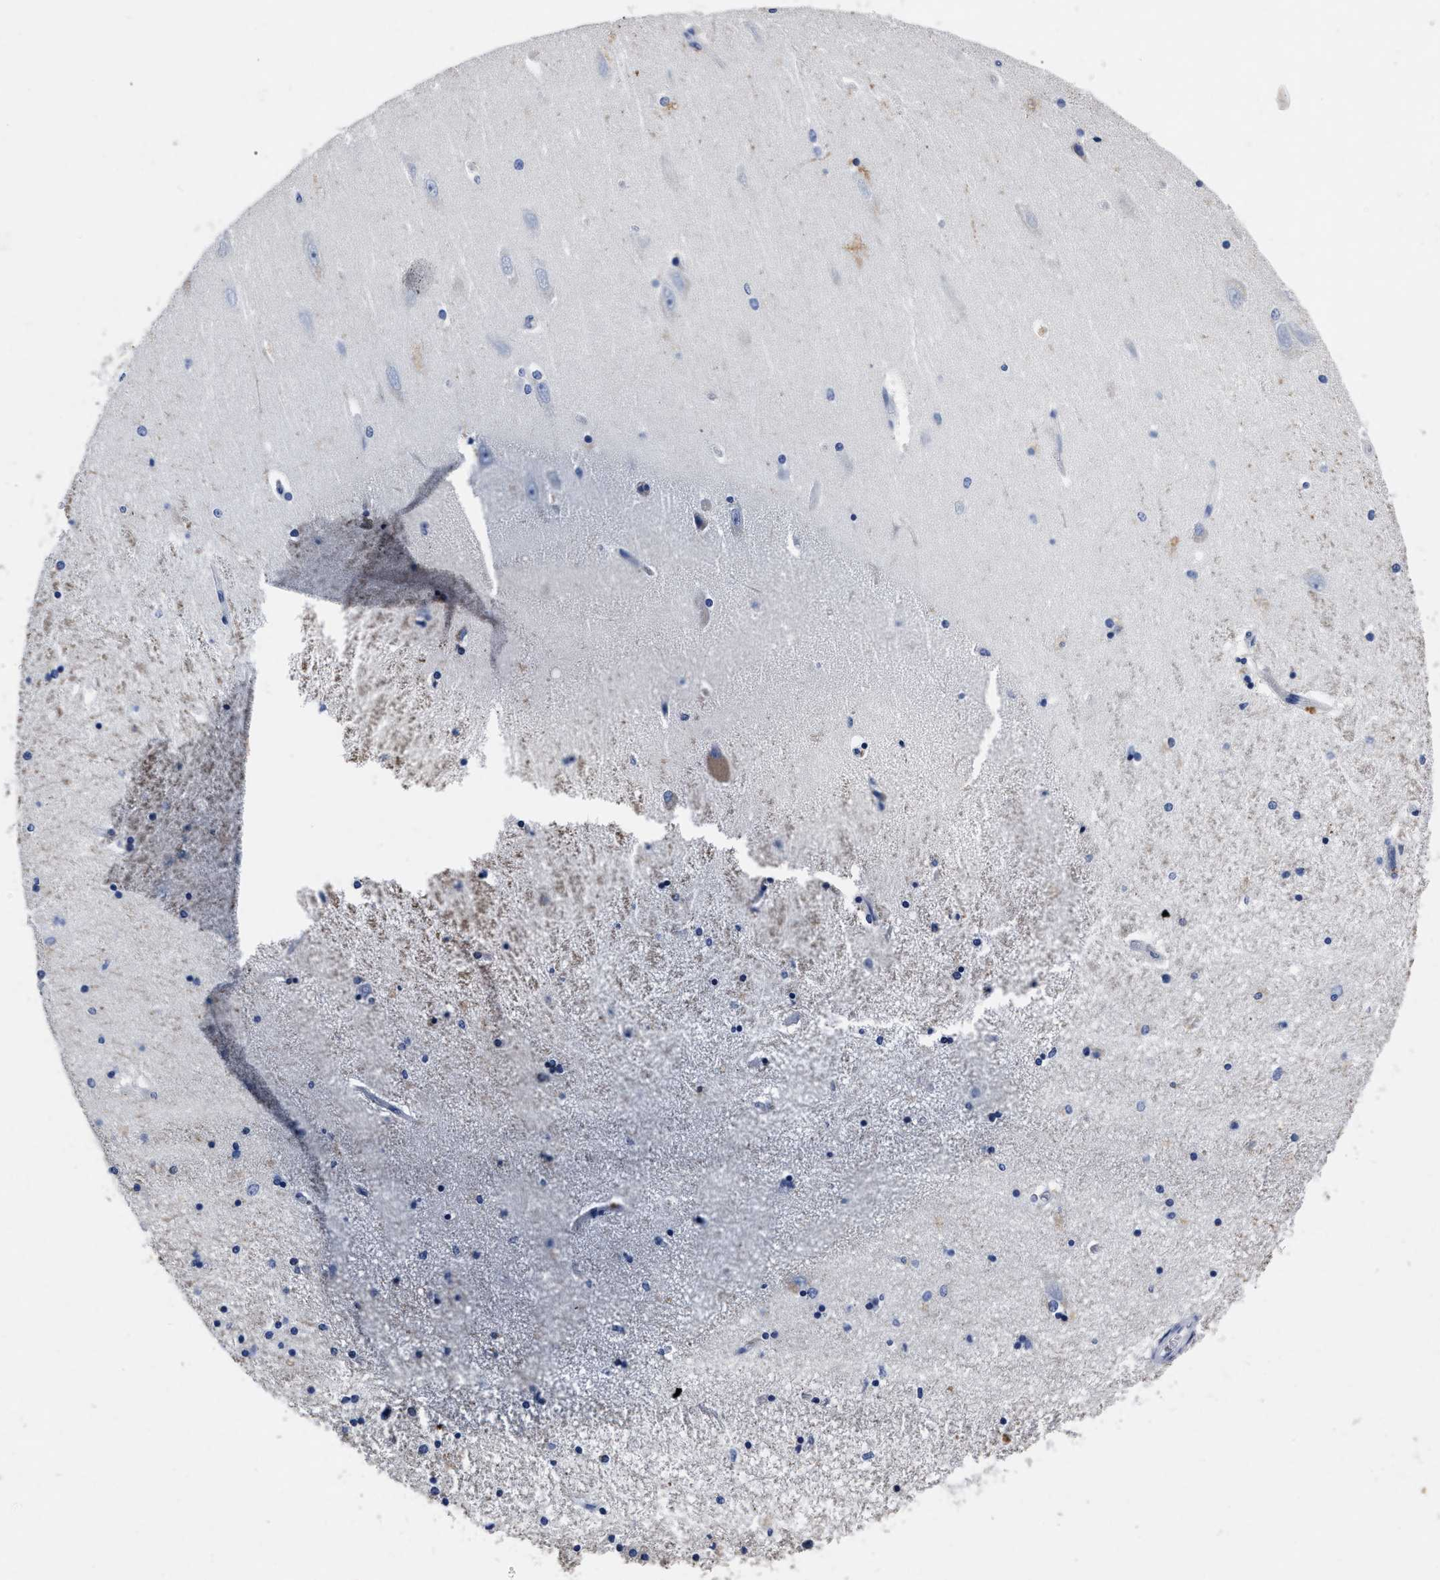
{"staining": {"intensity": "negative", "quantity": "none", "location": "none"}, "tissue": "hippocampus", "cell_type": "Glial cells", "image_type": "normal", "snomed": [{"axis": "morphology", "description": "Normal tissue, NOS"}, {"axis": "topography", "description": "Hippocampus"}], "caption": "Immunohistochemical staining of unremarkable human hippocampus demonstrates no significant expression in glial cells.", "gene": "OR10G3", "patient": {"sex": "female", "age": 54}}